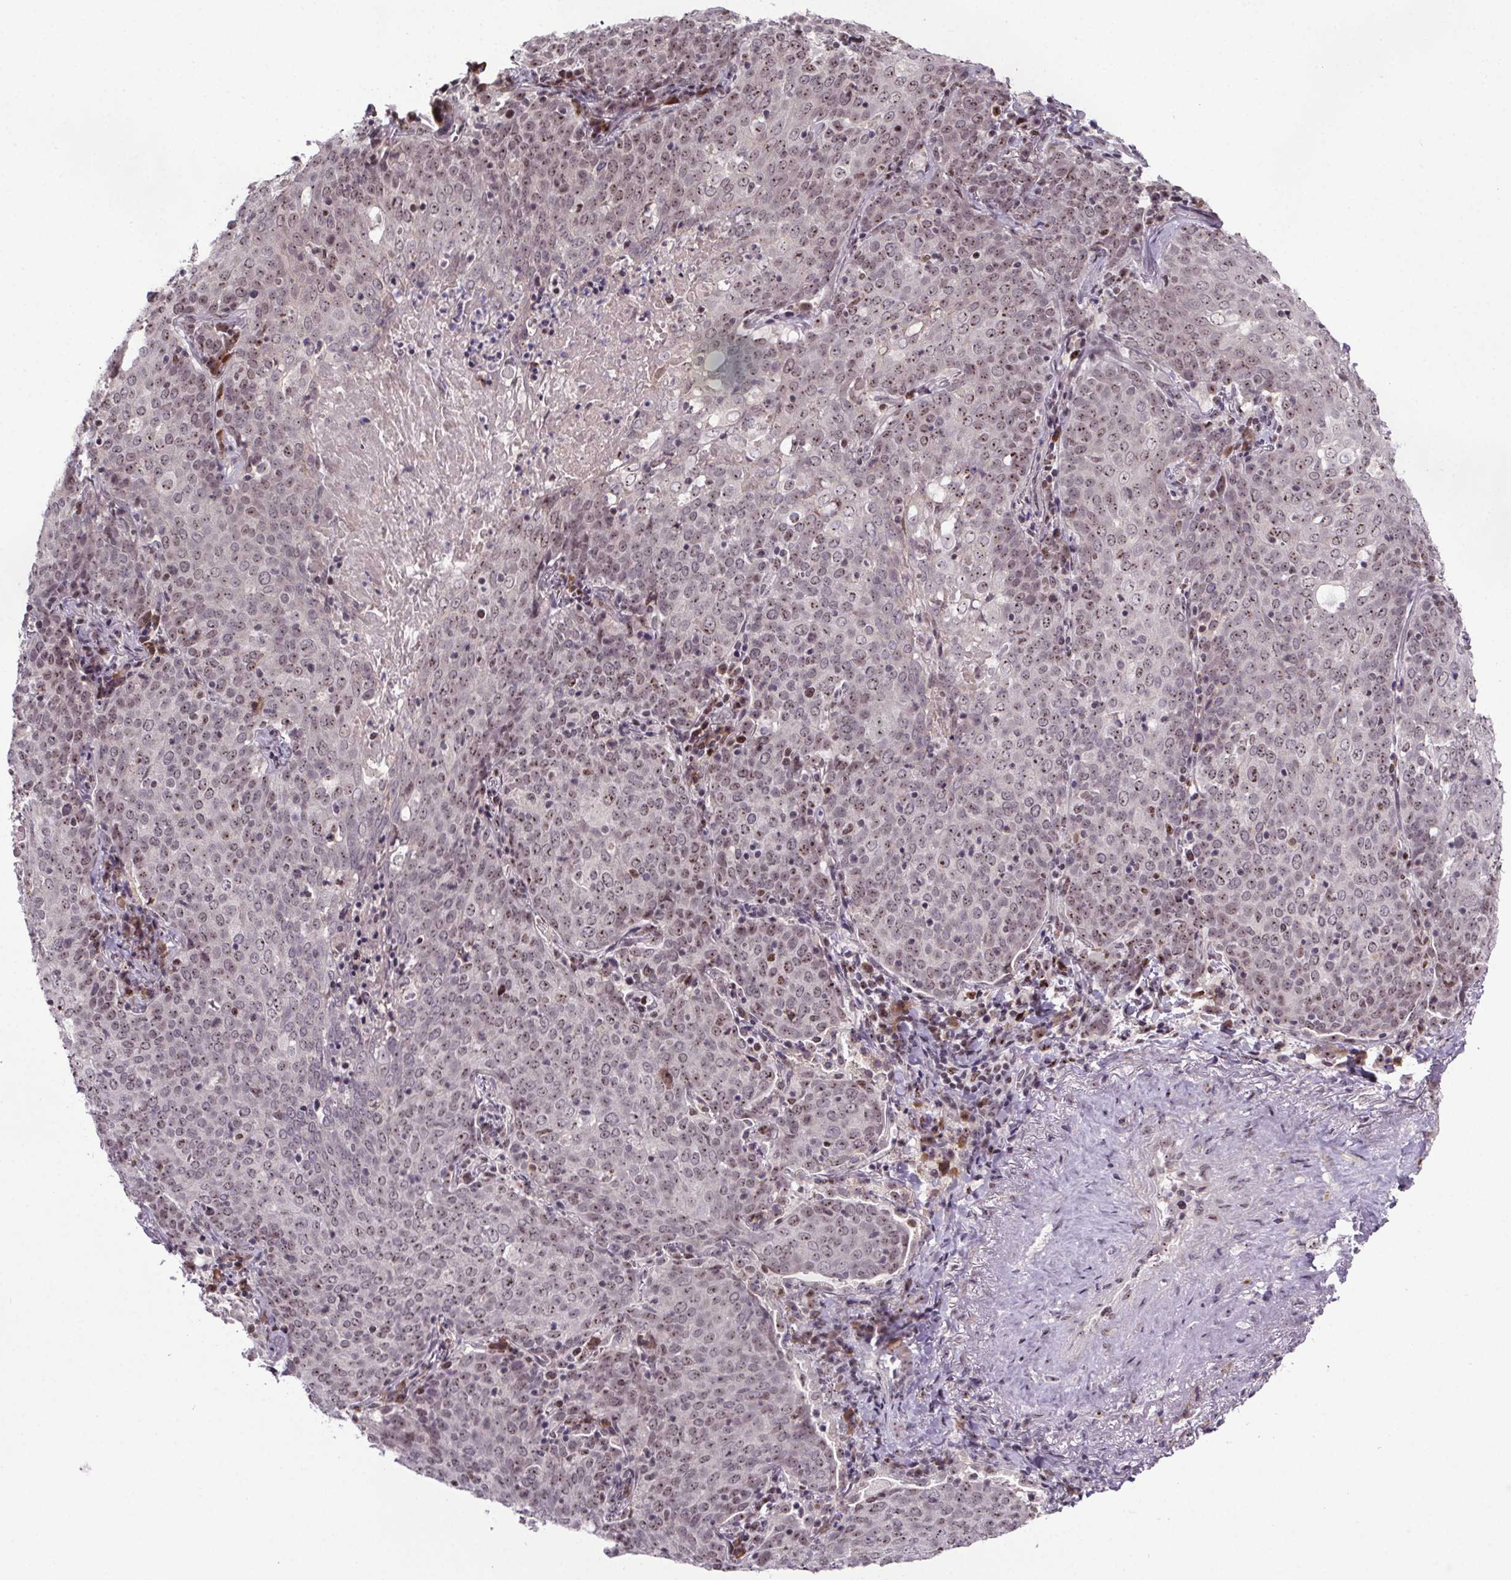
{"staining": {"intensity": "moderate", "quantity": "25%-75%", "location": "nuclear"}, "tissue": "lung cancer", "cell_type": "Tumor cells", "image_type": "cancer", "snomed": [{"axis": "morphology", "description": "Squamous cell carcinoma, NOS"}, {"axis": "topography", "description": "Lung"}], "caption": "Protein expression analysis of squamous cell carcinoma (lung) demonstrates moderate nuclear positivity in about 25%-75% of tumor cells. The protein of interest is stained brown, and the nuclei are stained in blue (DAB (3,3'-diaminobenzidine) IHC with brightfield microscopy, high magnification).", "gene": "ATMIN", "patient": {"sex": "male", "age": 82}}